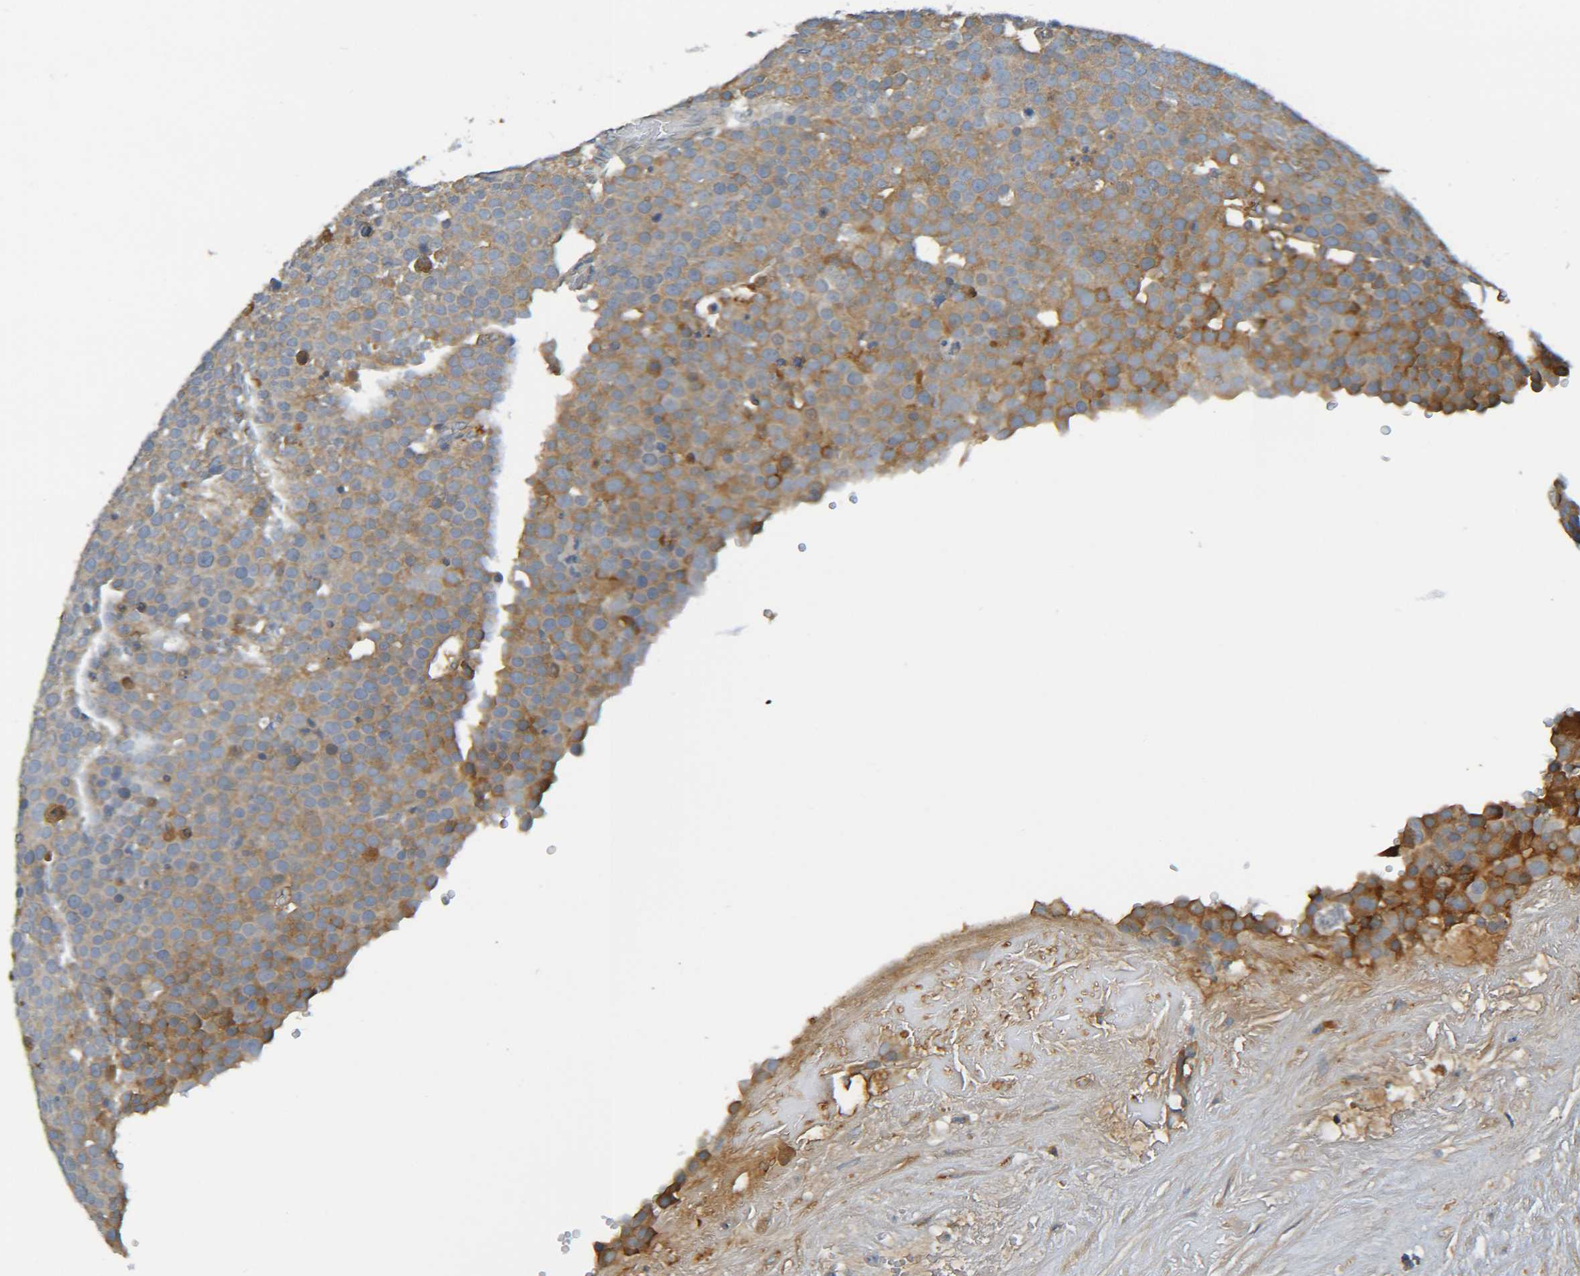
{"staining": {"intensity": "moderate", "quantity": ">75%", "location": "cytoplasmic/membranous"}, "tissue": "testis cancer", "cell_type": "Tumor cells", "image_type": "cancer", "snomed": [{"axis": "morphology", "description": "Seminoma, NOS"}, {"axis": "topography", "description": "Testis"}], "caption": "An immunohistochemistry (IHC) histopathology image of tumor tissue is shown. Protein staining in brown labels moderate cytoplasmic/membranous positivity in testis seminoma within tumor cells.", "gene": "C1QA", "patient": {"sex": "male", "age": 71}}